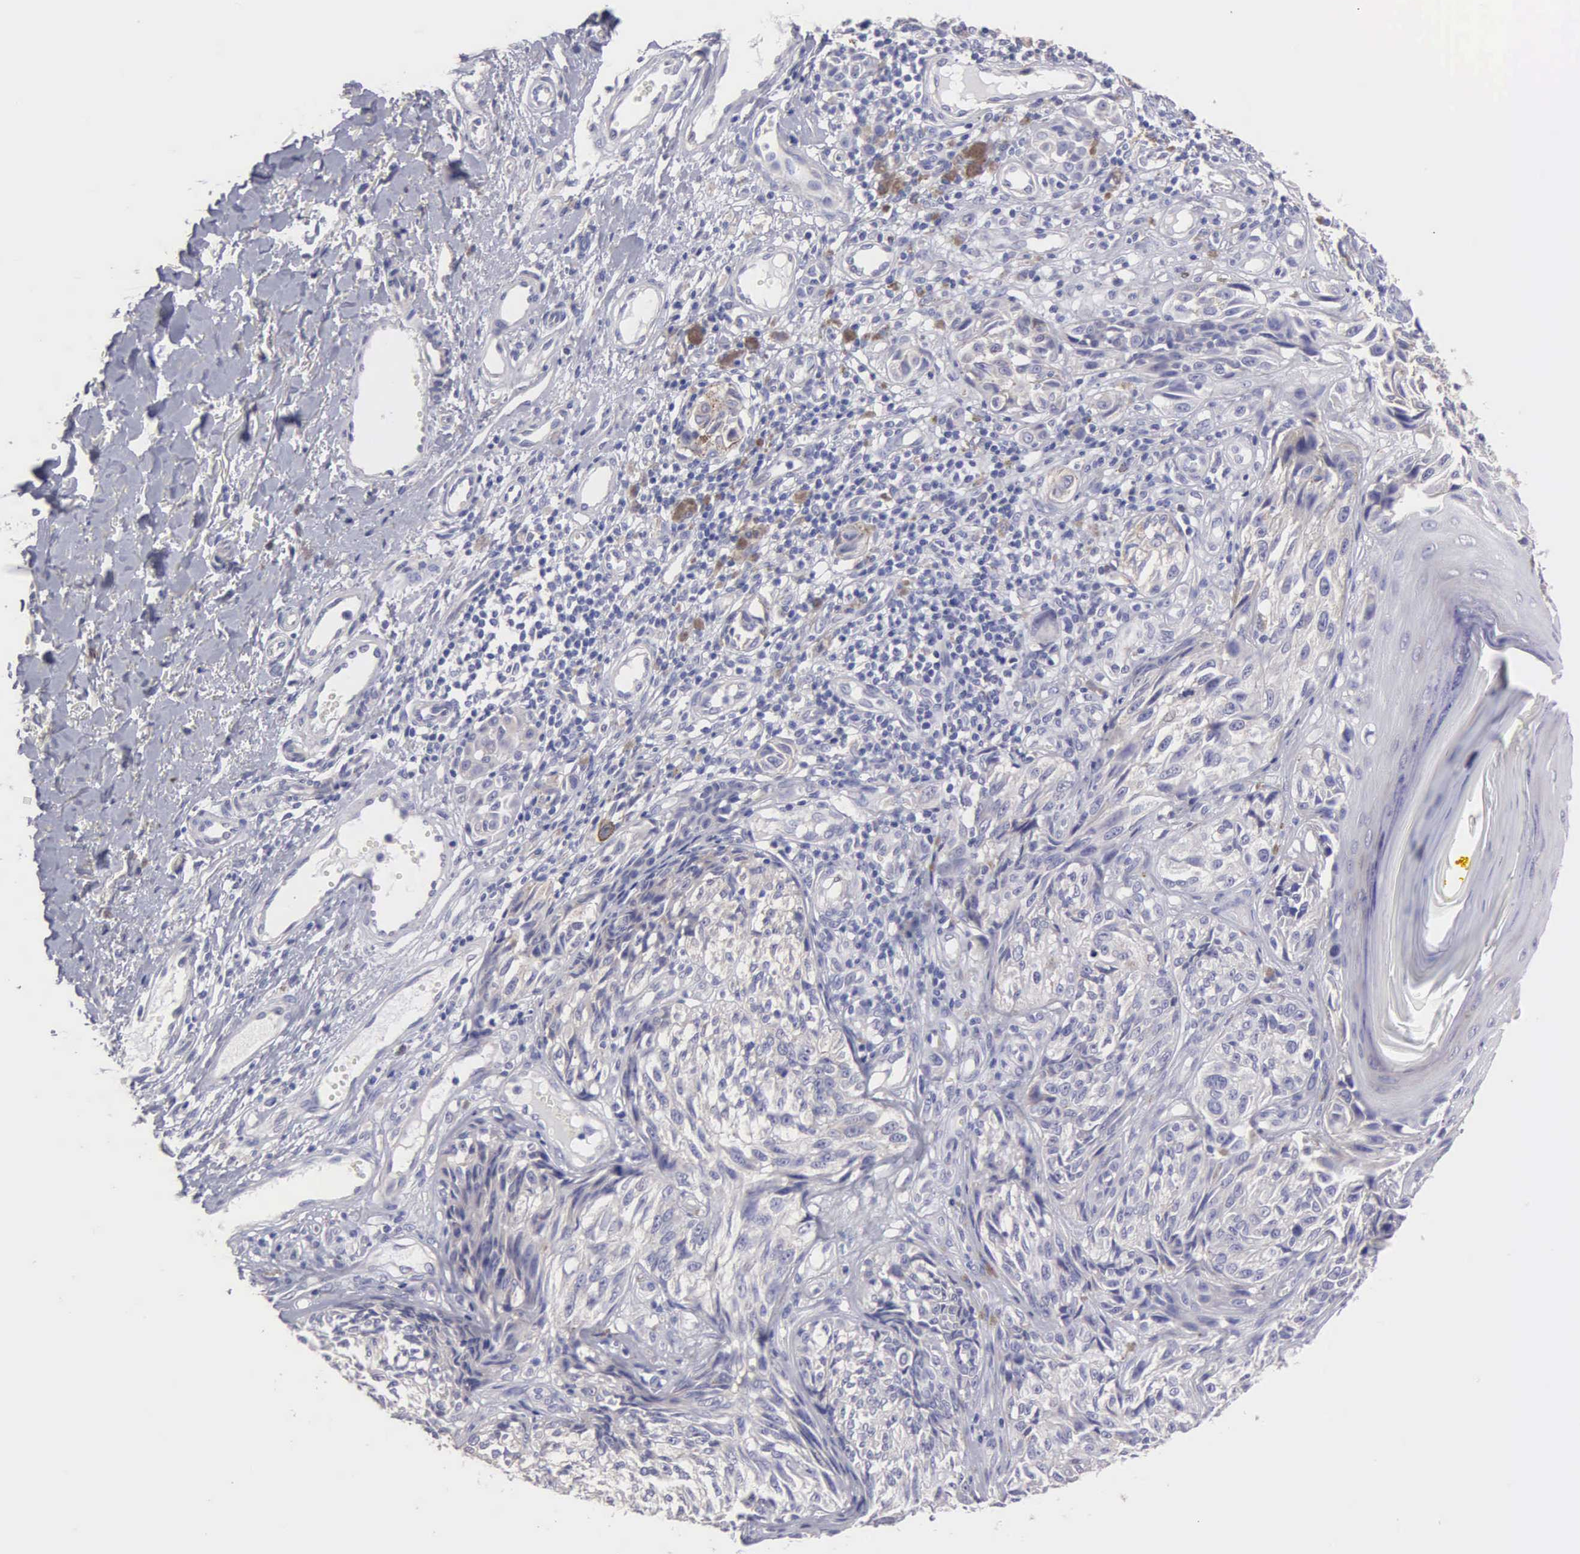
{"staining": {"intensity": "negative", "quantity": "none", "location": "none"}, "tissue": "melanoma", "cell_type": "Tumor cells", "image_type": "cancer", "snomed": [{"axis": "morphology", "description": "Malignant melanoma, NOS"}, {"axis": "topography", "description": "Skin"}], "caption": "DAB (3,3'-diaminobenzidine) immunohistochemical staining of human melanoma demonstrates no significant positivity in tumor cells.", "gene": "APP", "patient": {"sex": "male", "age": 67}}